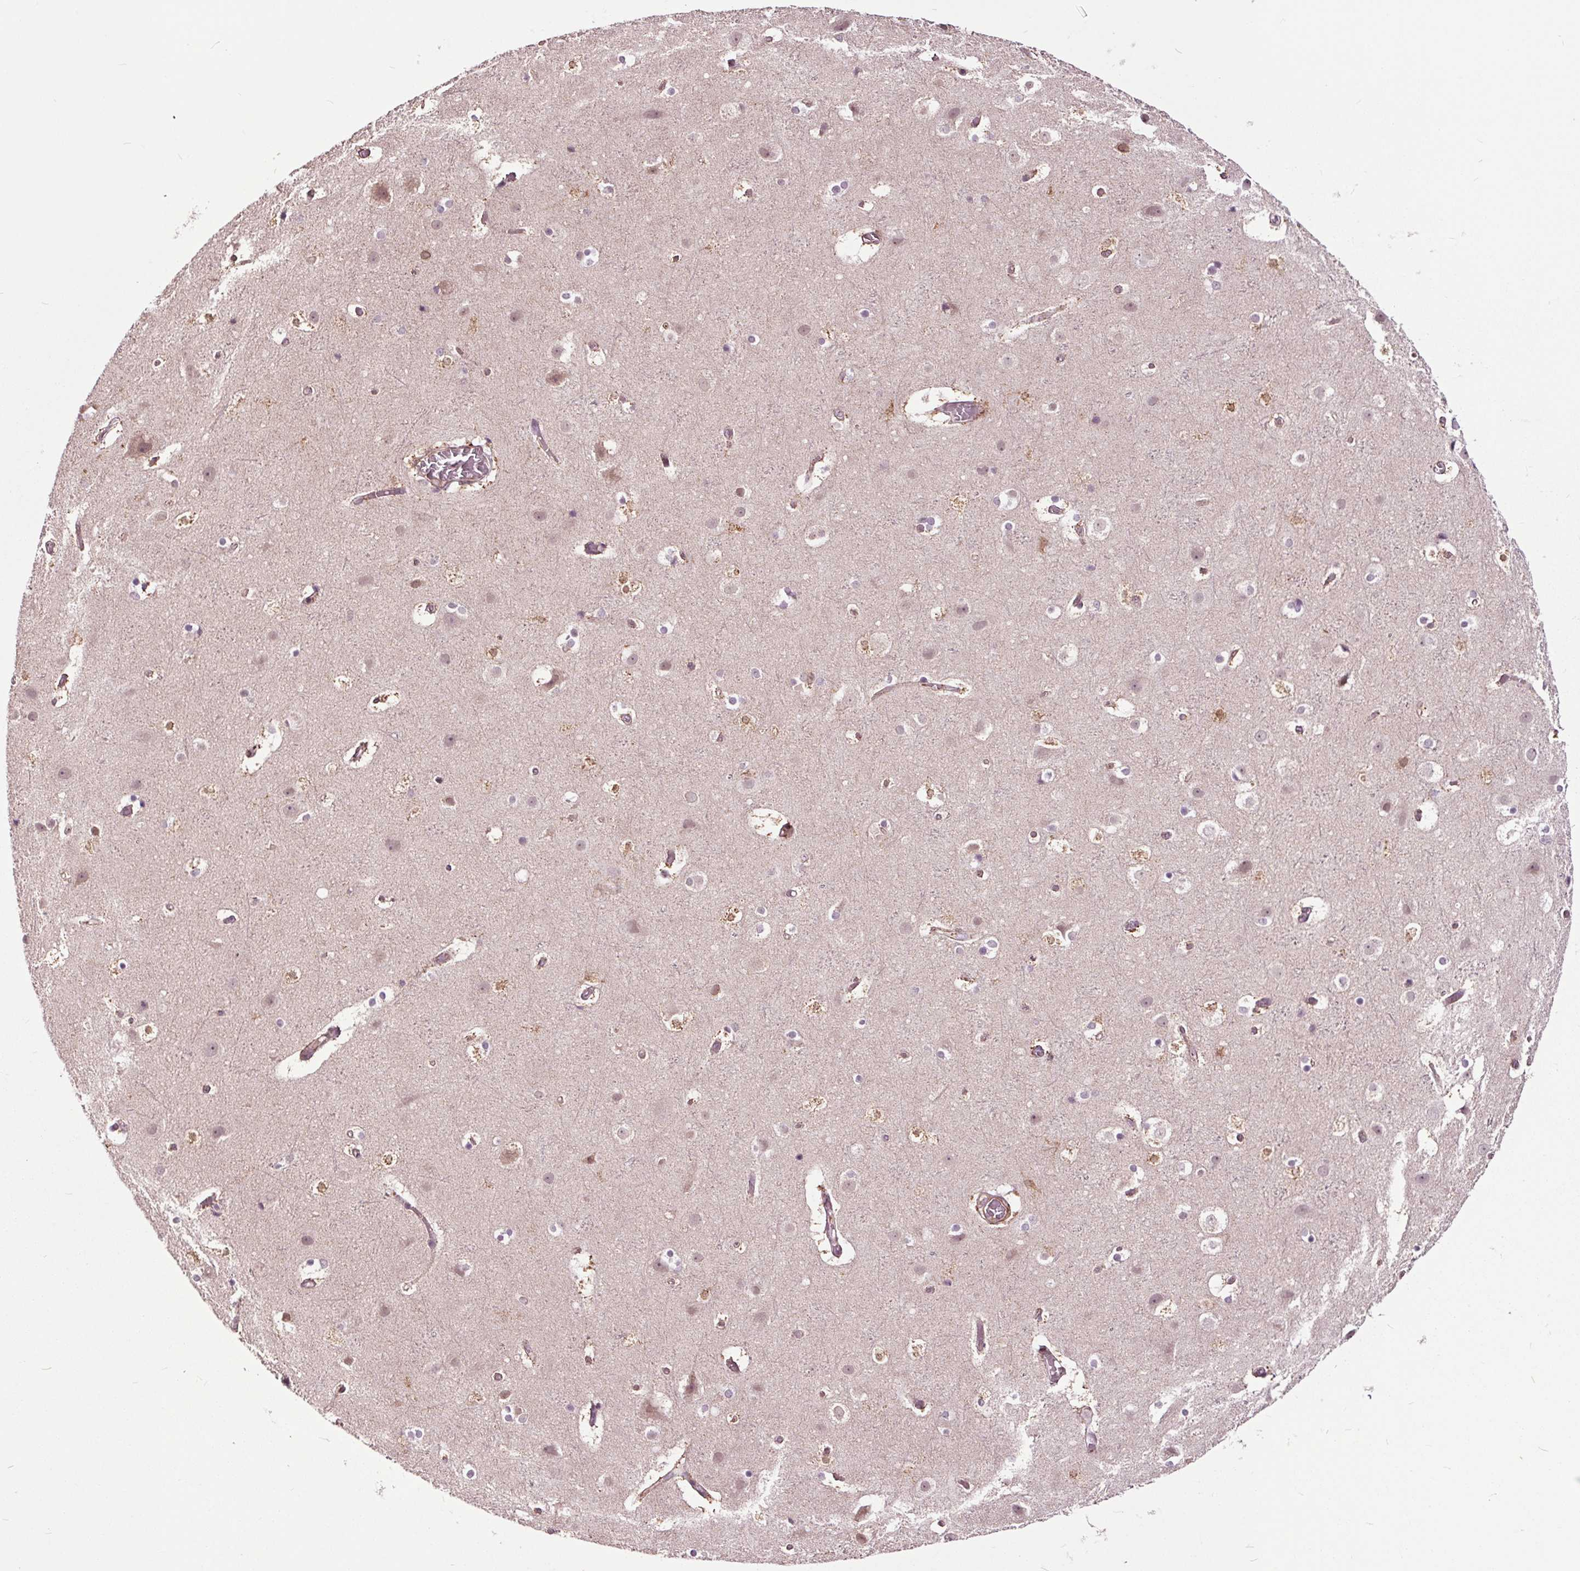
{"staining": {"intensity": "weak", "quantity": "<25%", "location": "cytoplasmic/membranous"}, "tissue": "cerebral cortex", "cell_type": "Endothelial cells", "image_type": "normal", "snomed": [{"axis": "morphology", "description": "Normal tissue, NOS"}, {"axis": "topography", "description": "Cerebral cortex"}], "caption": "This is an IHC image of normal human cerebral cortex. There is no positivity in endothelial cells.", "gene": "HAUS5", "patient": {"sex": "female", "age": 52}}